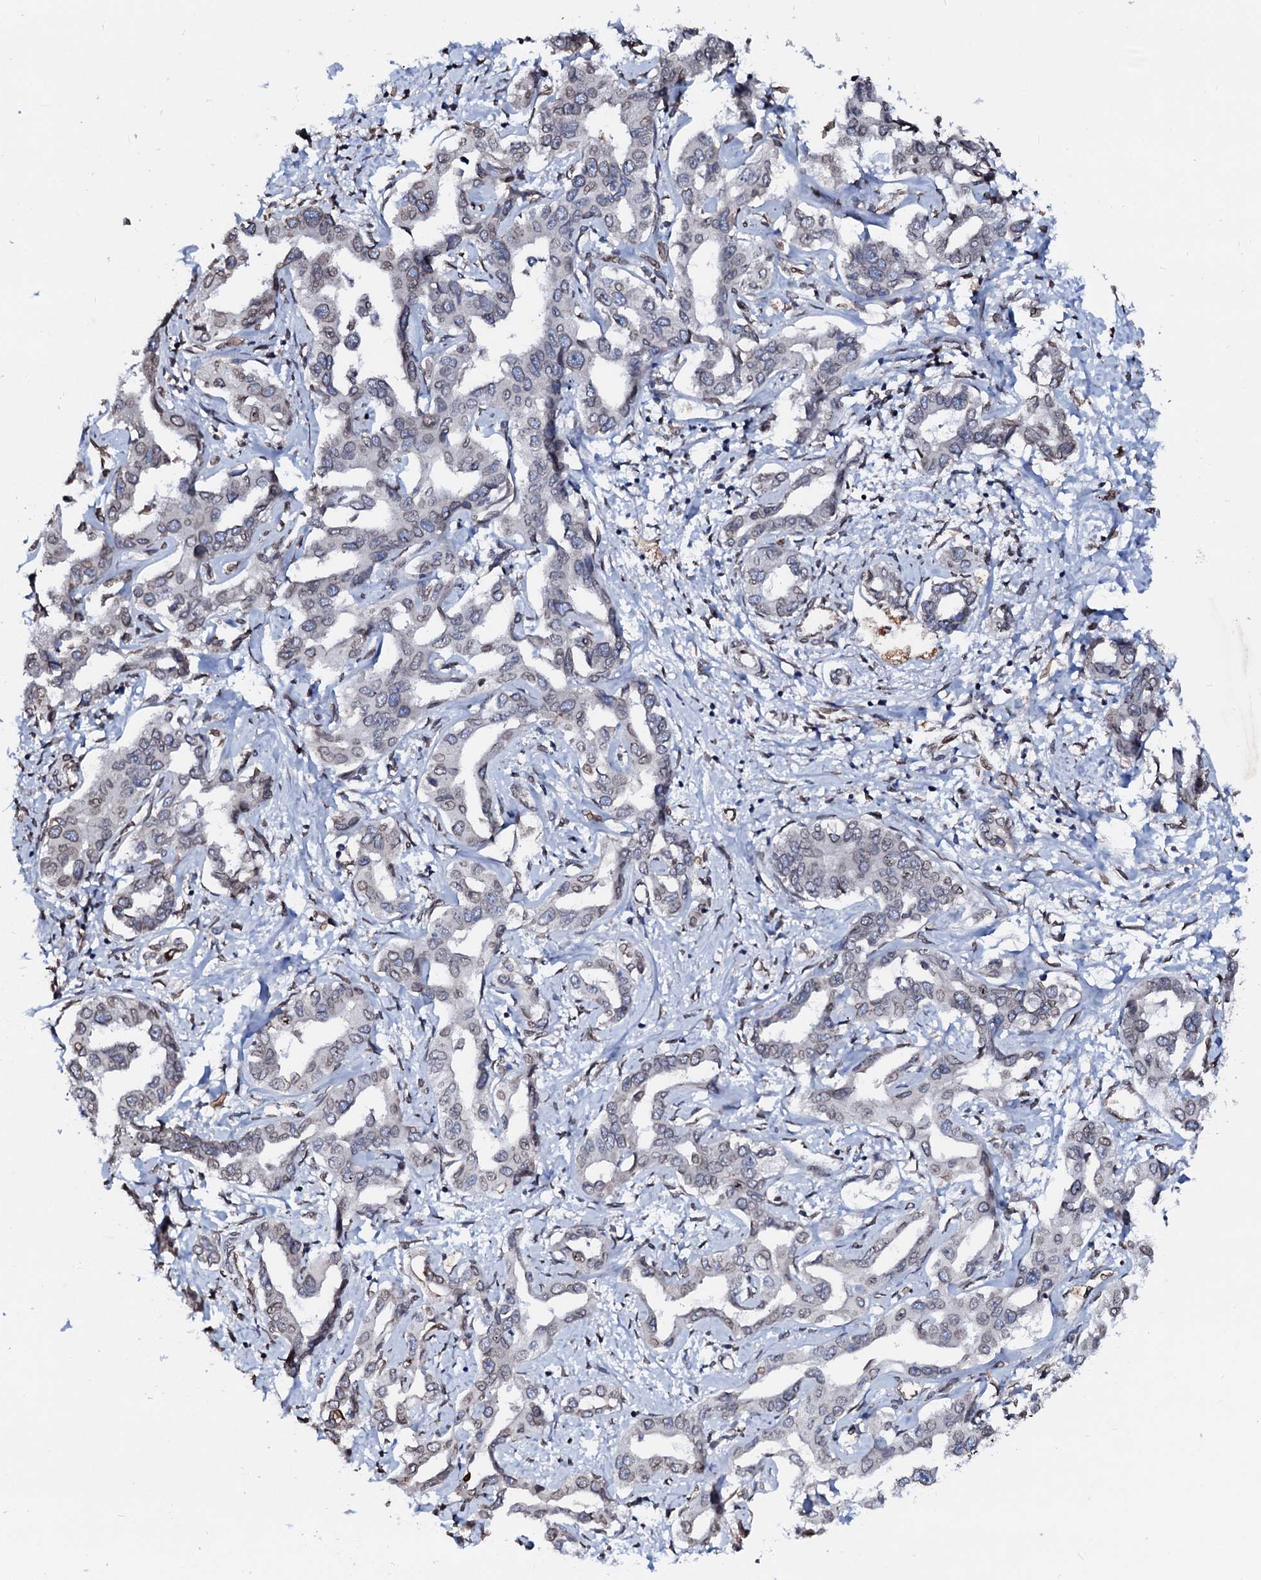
{"staining": {"intensity": "negative", "quantity": "none", "location": "none"}, "tissue": "liver cancer", "cell_type": "Tumor cells", "image_type": "cancer", "snomed": [{"axis": "morphology", "description": "Cholangiocarcinoma"}, {"axis": "topography", "description": "Liver"}], "caption": "Protein analysis of liver cholangiocarcinoma shows no significant positivity in tumor cells.", "gene": "NRP2", "patient": {"sex": "male", "age": 59}}